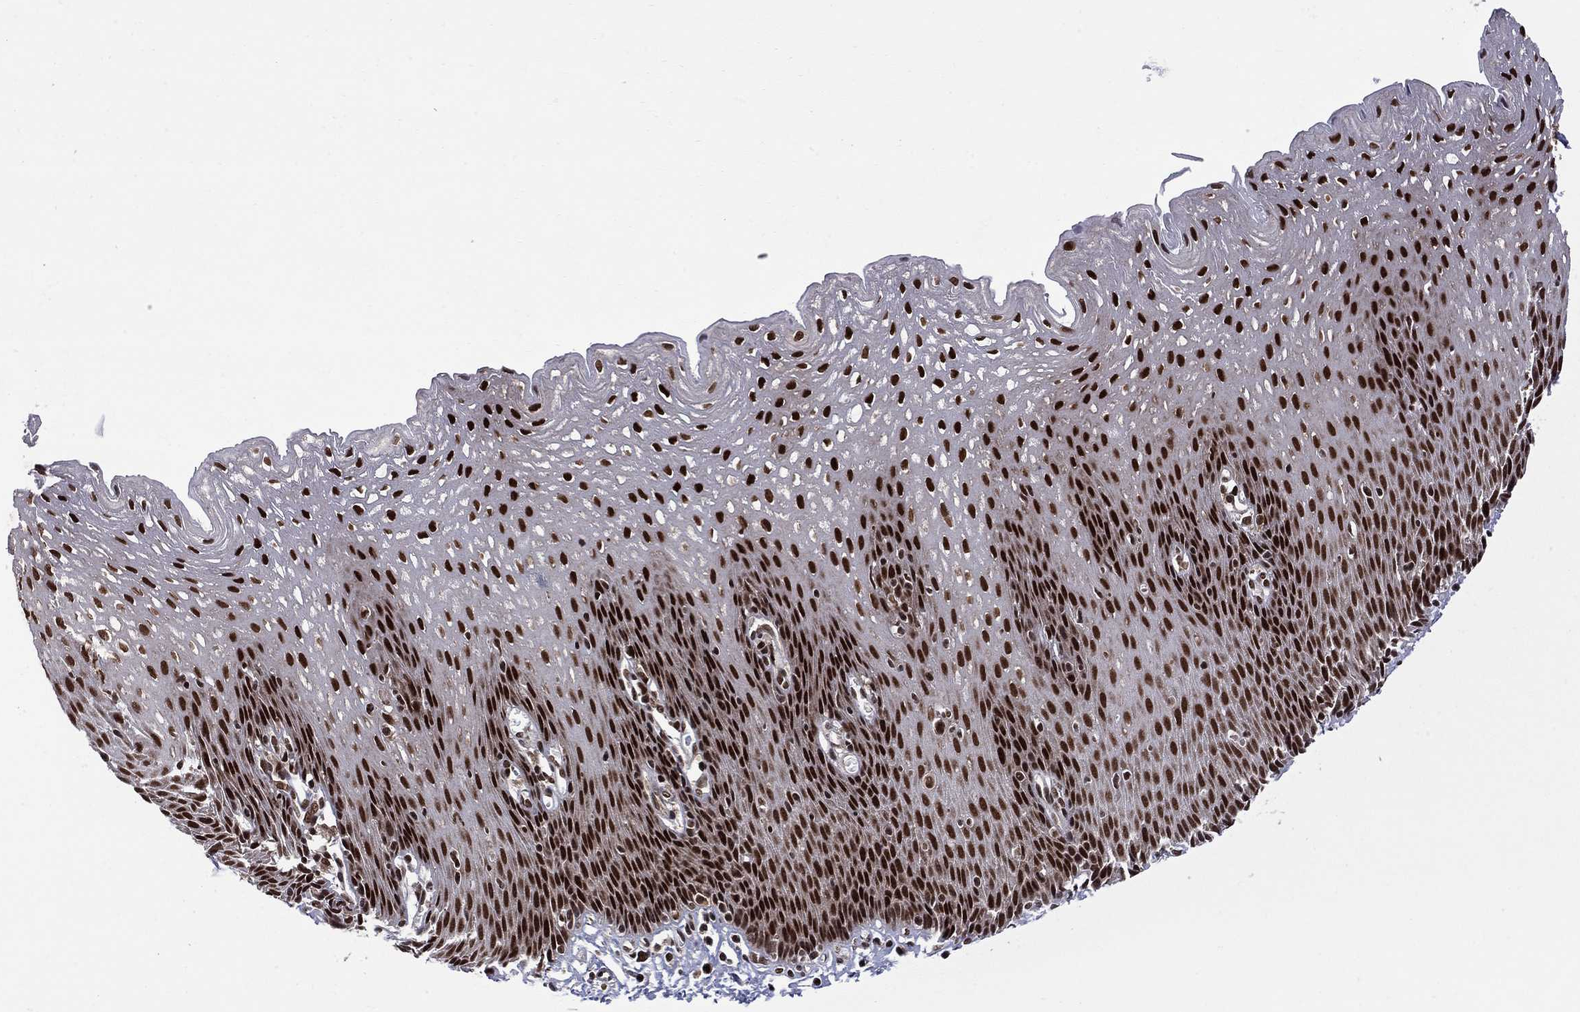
{"staining": {"intensity": "strong", "quantity": ">75%", "location": "nuclear"}, "tissue": "esophagus", "cell_type": "Squamous epithelial cells", "image_type": "normal", "snomed": [{"axis": "morphology", "description": "Normal tissue, NOS"}, {"axis": "topography", "description": "Esophagus"}], "caption": "High-magnification brightfield microscopy of normal esophagus stained with DAB (brown) and counterstained with hematoxylin (blue). squamous epithelial cells exhibit strong nuclear positivity is identified in approximately>75% of cells.", "gene": "MED25", "patient": {"sex": "female", "age": 64}}